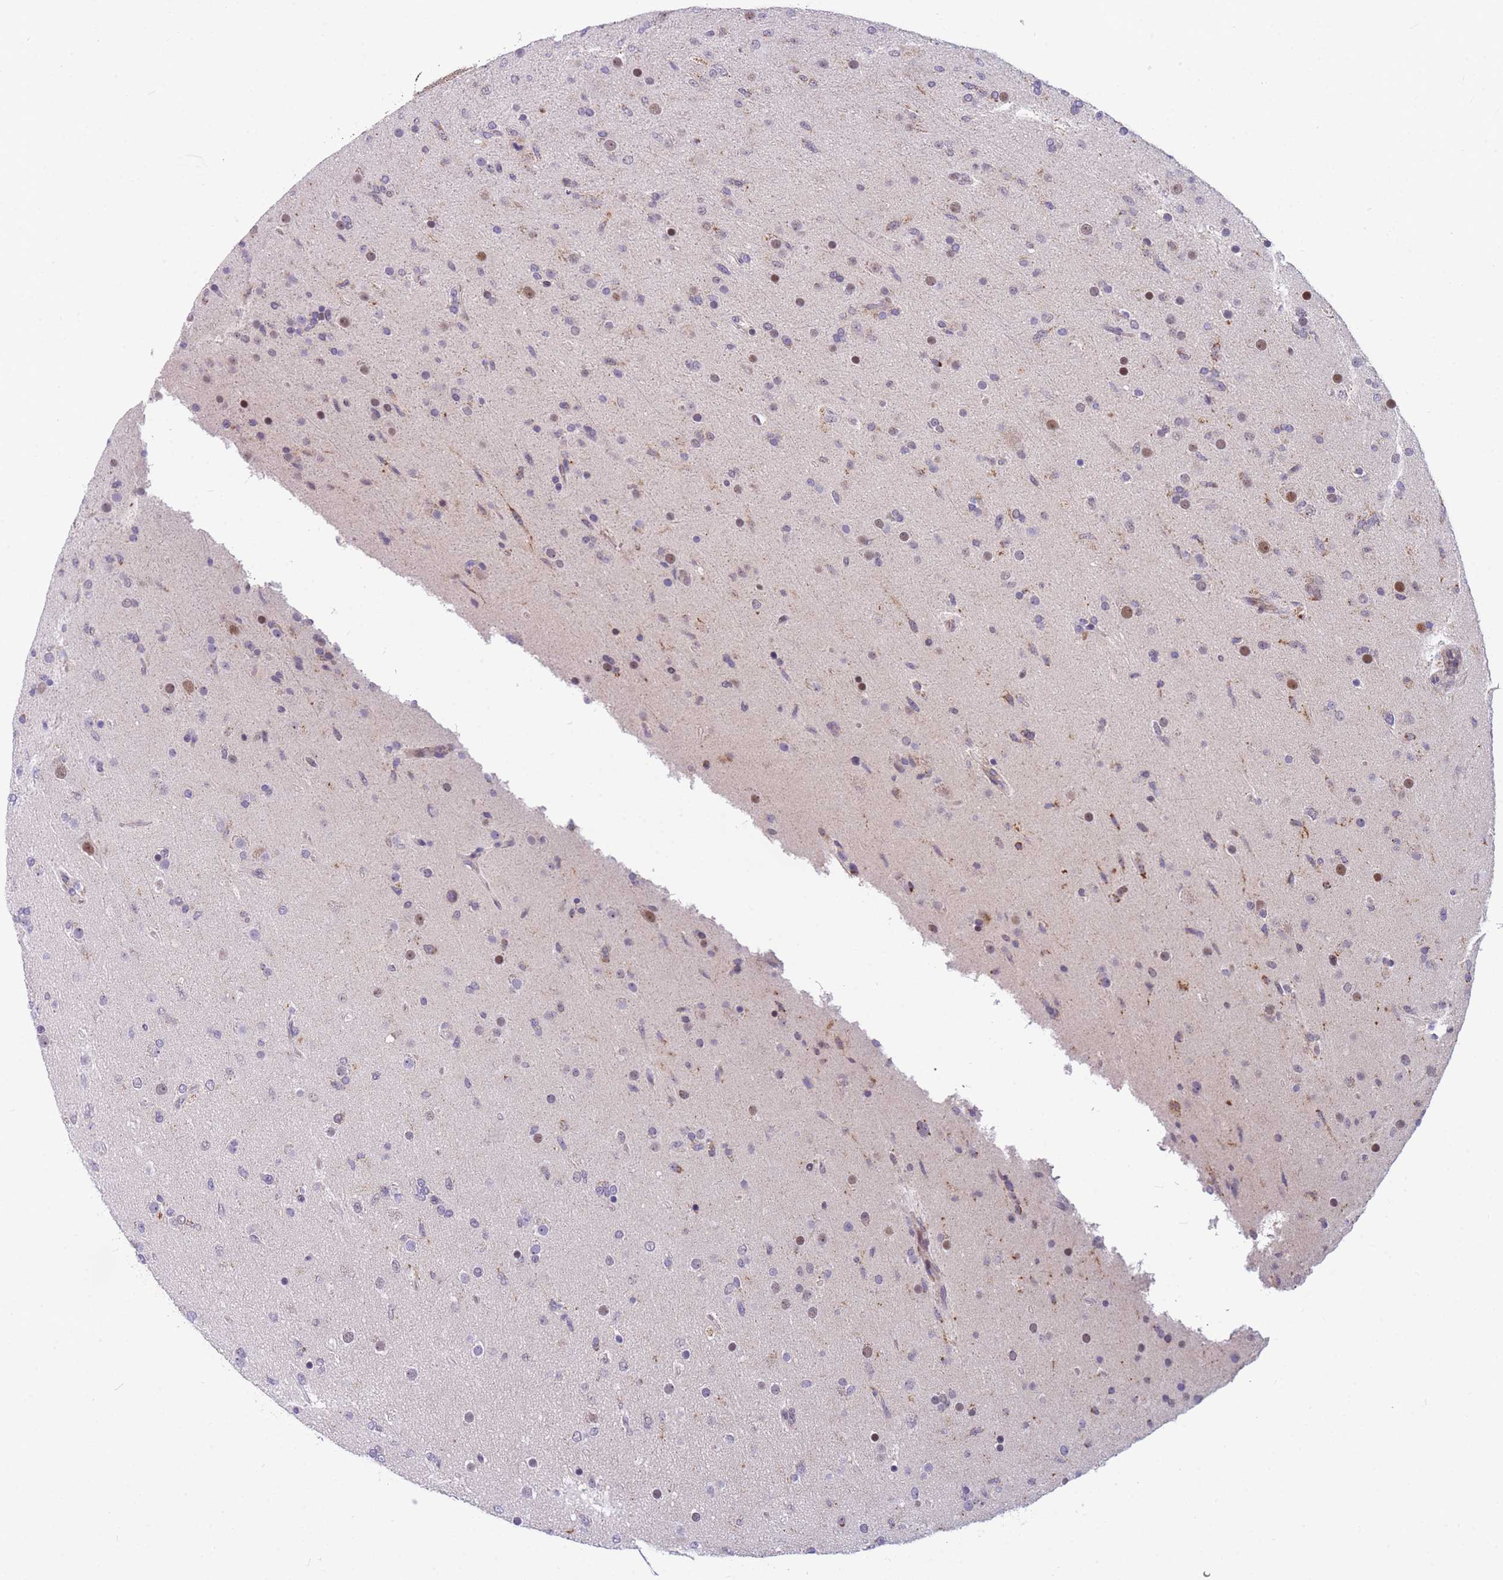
{"staining": {"intensity": "moderate", "quantity": "<25%", "location": "cytoplasmic/membranous"}, "tissue": "glioma", "cell_type": "Tumor cells", "image_type": "cancer", "snomed": [{"axis": "morphology", "description": "Glioma, malignant, Low grade"}, {"axis": "topography", "description": "Brain"}], "caption": "Human malignant glioma (low-grade) stained with a brown dye demonstrates moderate cytoplasmic/membranous positive staining in about <25% of tumor cells.", "gene": "DDX49", "patient": {"sex": "male", "age": 65}}